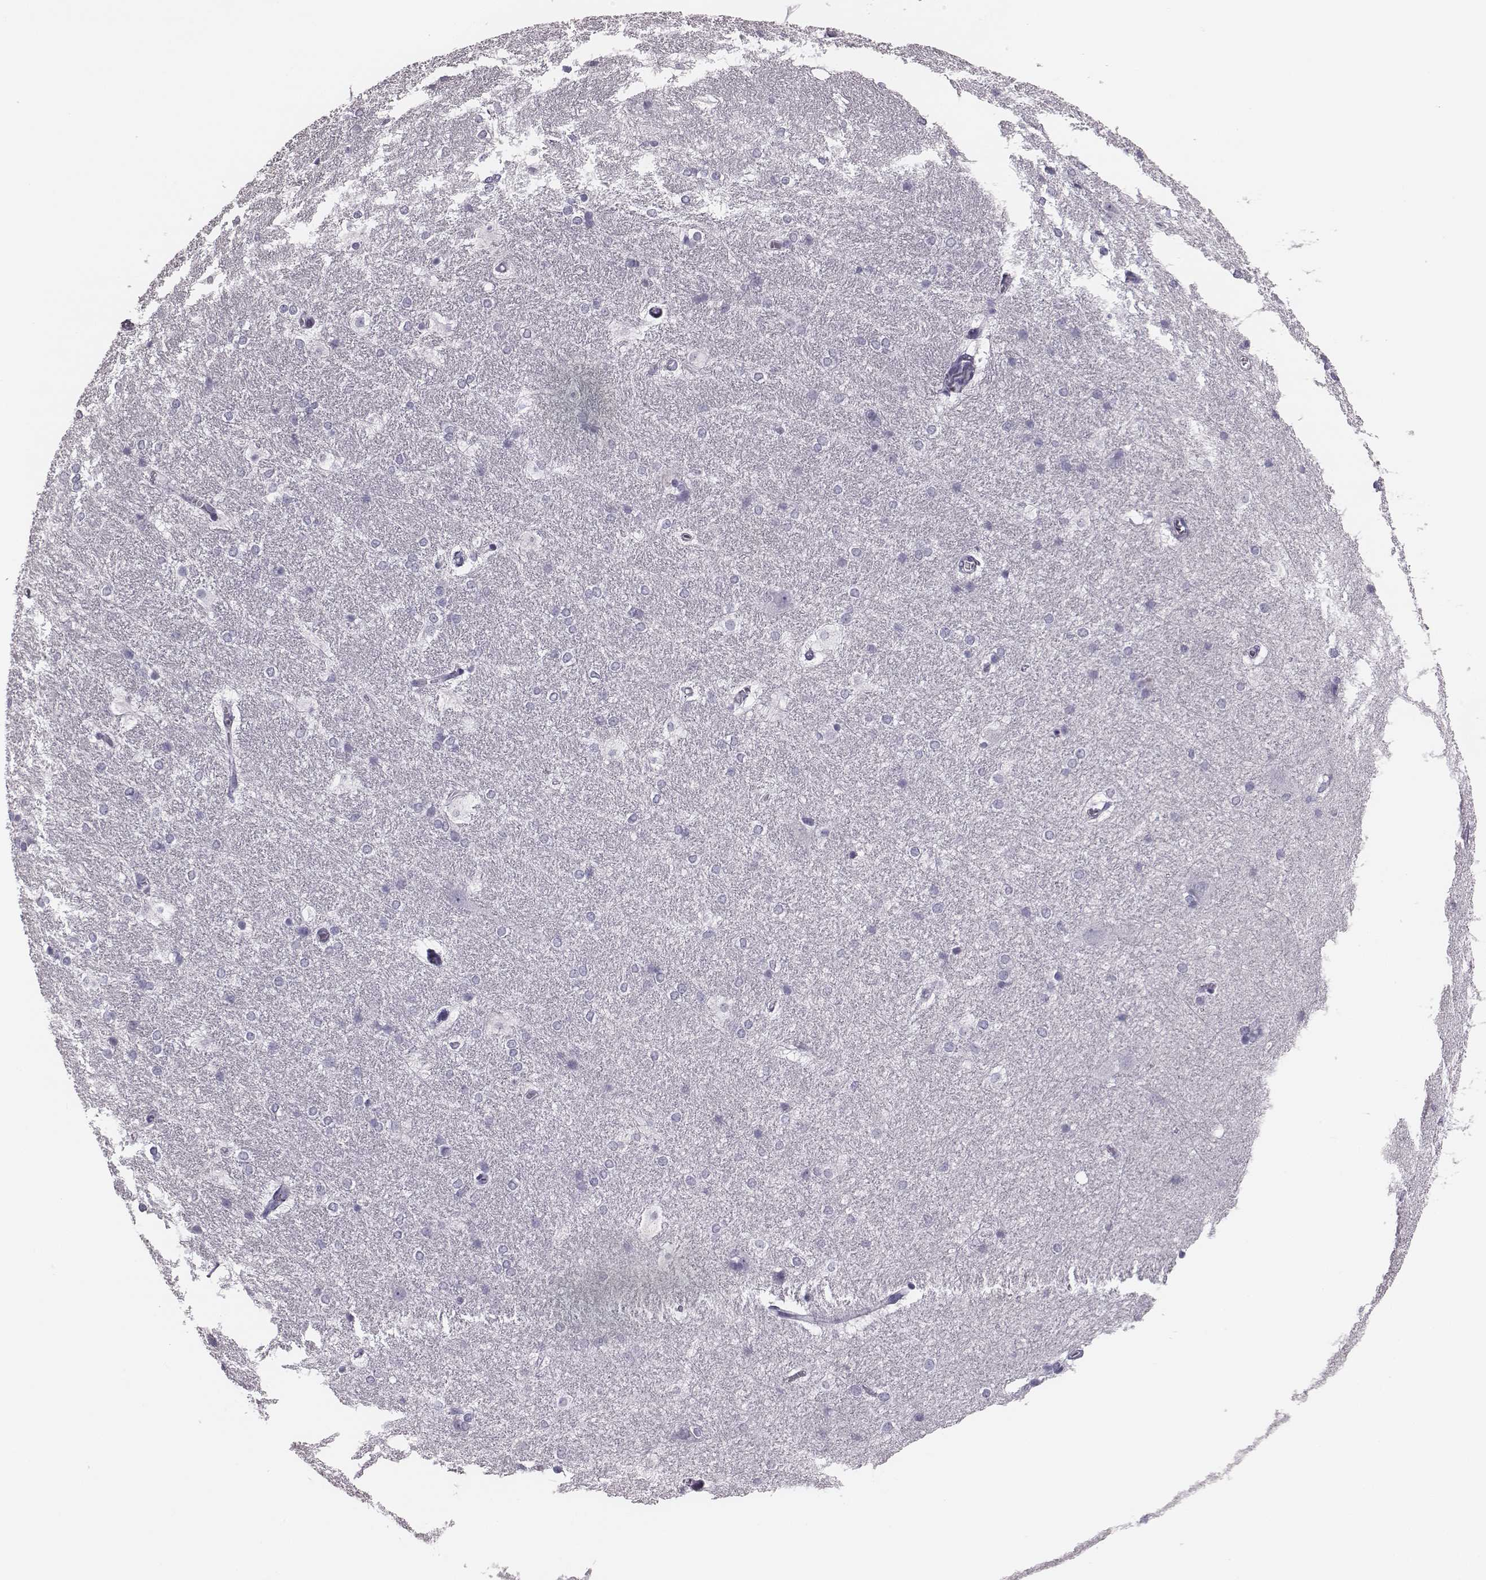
{"staining": {"intensity": "negative", "quantity": "none", "location": "none"}, "tissue": "hippocampus", "cell_type": "Glial cells", "image_type": "normal", "snomed": [{"axis": "morphology", "description": "Normal tissue, NOS"}, {"axis": "topography", "description": "Cerebral cortex"}, {"axis": "topography", "description": "Hippocampus"}], "caption": "Immunohistochemistry (IHC) histopathology image of unremarkable human hippocampus stained for a protein (brown), which reveals no staining in glial cells. (DAB (3,3'-diaminobenzidine) immunohistochemistry (IHC), high magnification).", "gene": "CSH1", "patient": {"sex": "female", "age": 19}}